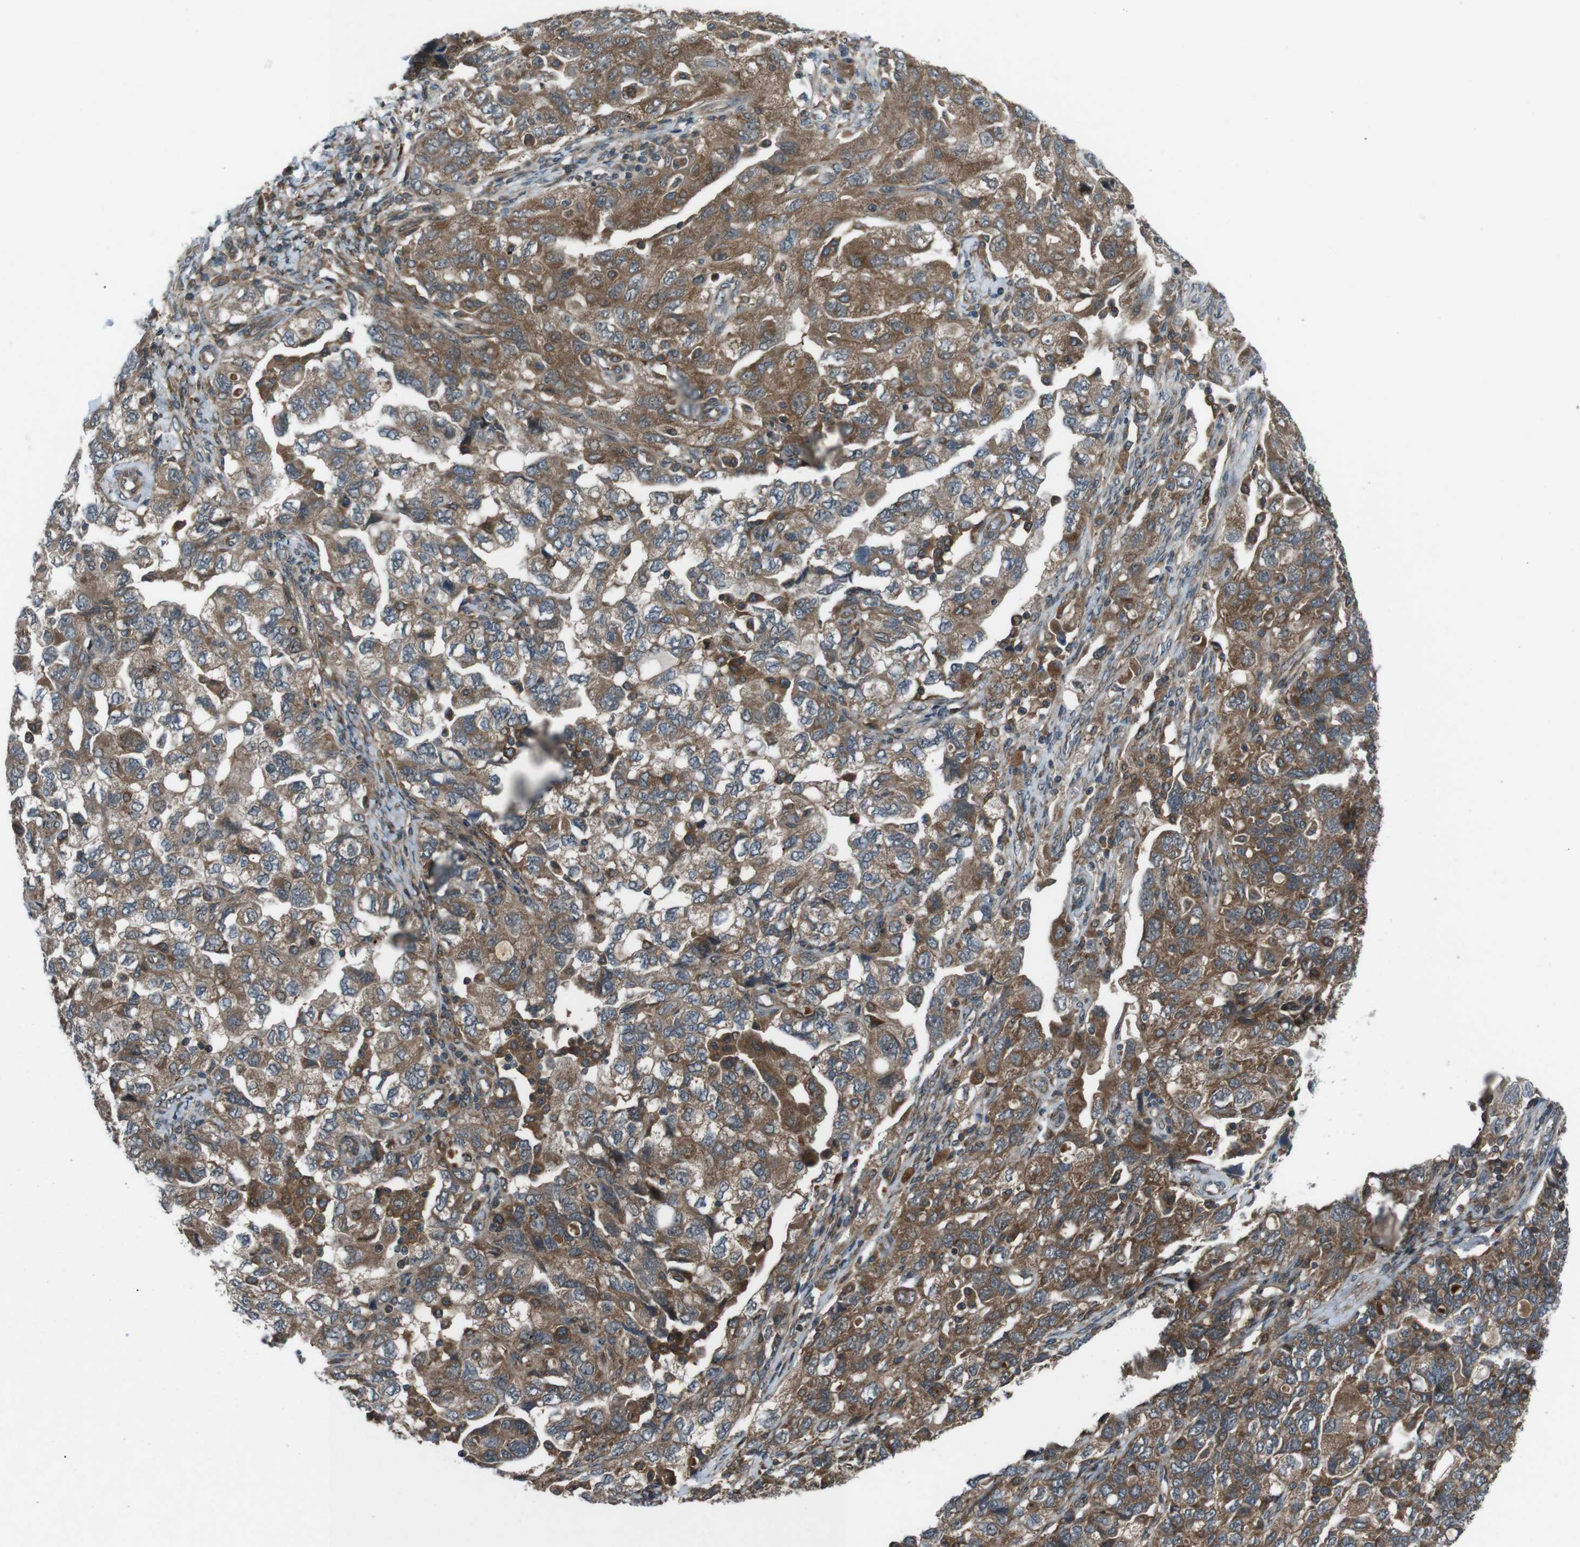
{"staining": {"intensity": "moderate", "quantity": ">75%", "location": "cytoplasmic/membranous"}, "tissue": "ovarian cancer", "cell_type": "Tumor cells", "image_type": "cancer", "snomed": [{"axis": "morphology", "description": "Carcinoma, NOS"}, {"axis": "morphology", "description": "Cystadenocarcinoma, serous, NOS"}, {"axis": "topography", "description": "Ovary"}], "caption": "A medium amount of moderate cytoplasmic/membranous staining is appreciated in about >75% of tumor cells in ovarian serous cystadenocarcinoma tissue. Using DAB (3,3'-diaminobenzidine) (brown) and hematoxylin (blue) stains, captured at high magnification using brightfield microscopy.", "gene": "SLC27A4", "patient": {"sex": "female", "age": 69}}